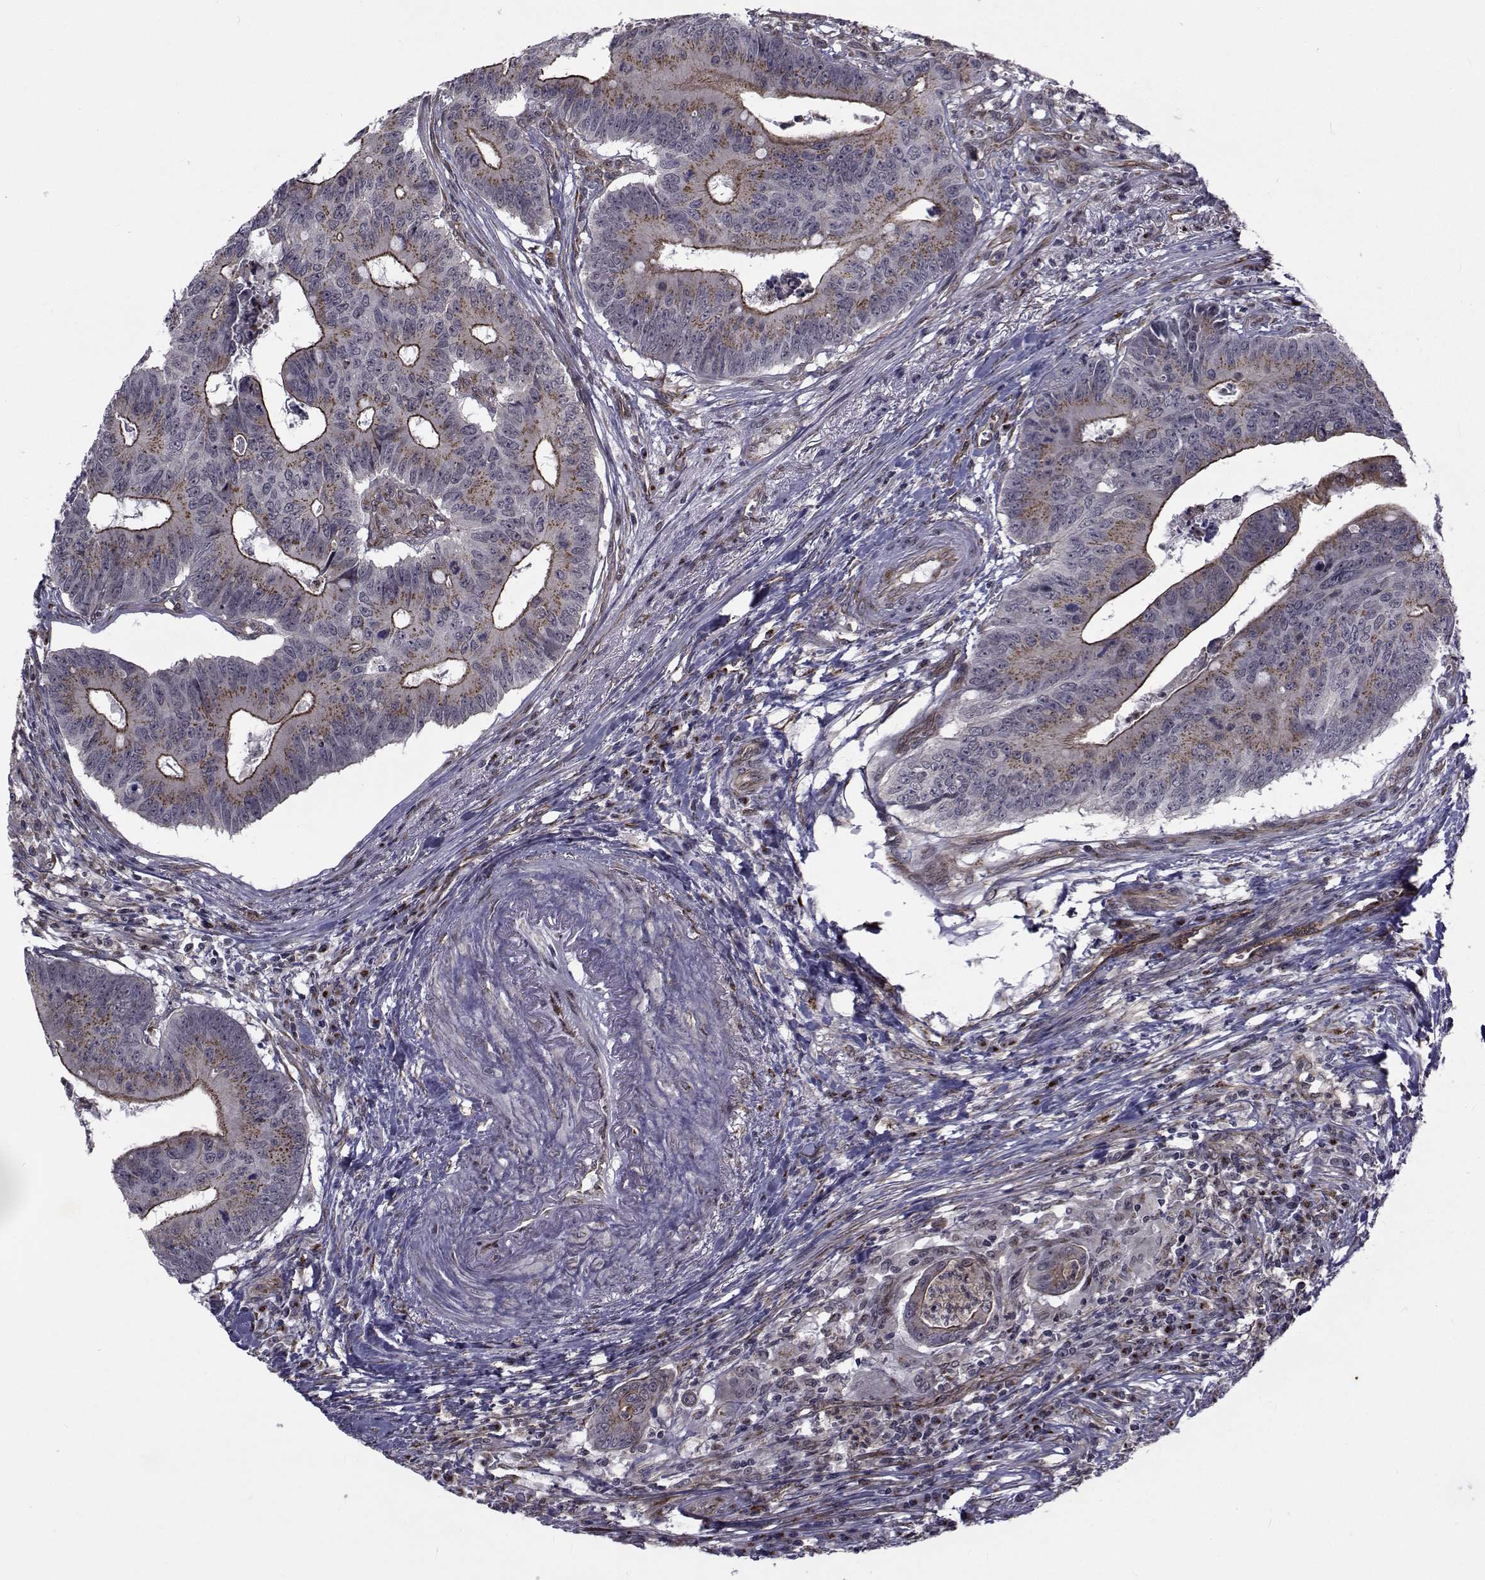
{"staining": {"intensity": "moderate", "quantity": "25%-75%", "location": "cytoplasmic/membranous"}, "tissue": "colorectal cancer", "cell_type": "Tumor cells", "image_type": "cancer", "snomed": [{"axis": "morphology", "description": "Adenocarcinoma, NOS"}, {"axis": "topography", "description": "Colon"}], "caption": "Human colorectal cancer (adenocarcinoma) stained with a protein marker exhibits moderate staining in tumor cells.", "gene": "ATP6V1C2", "patient": {"sex": "male", "age": 84}}